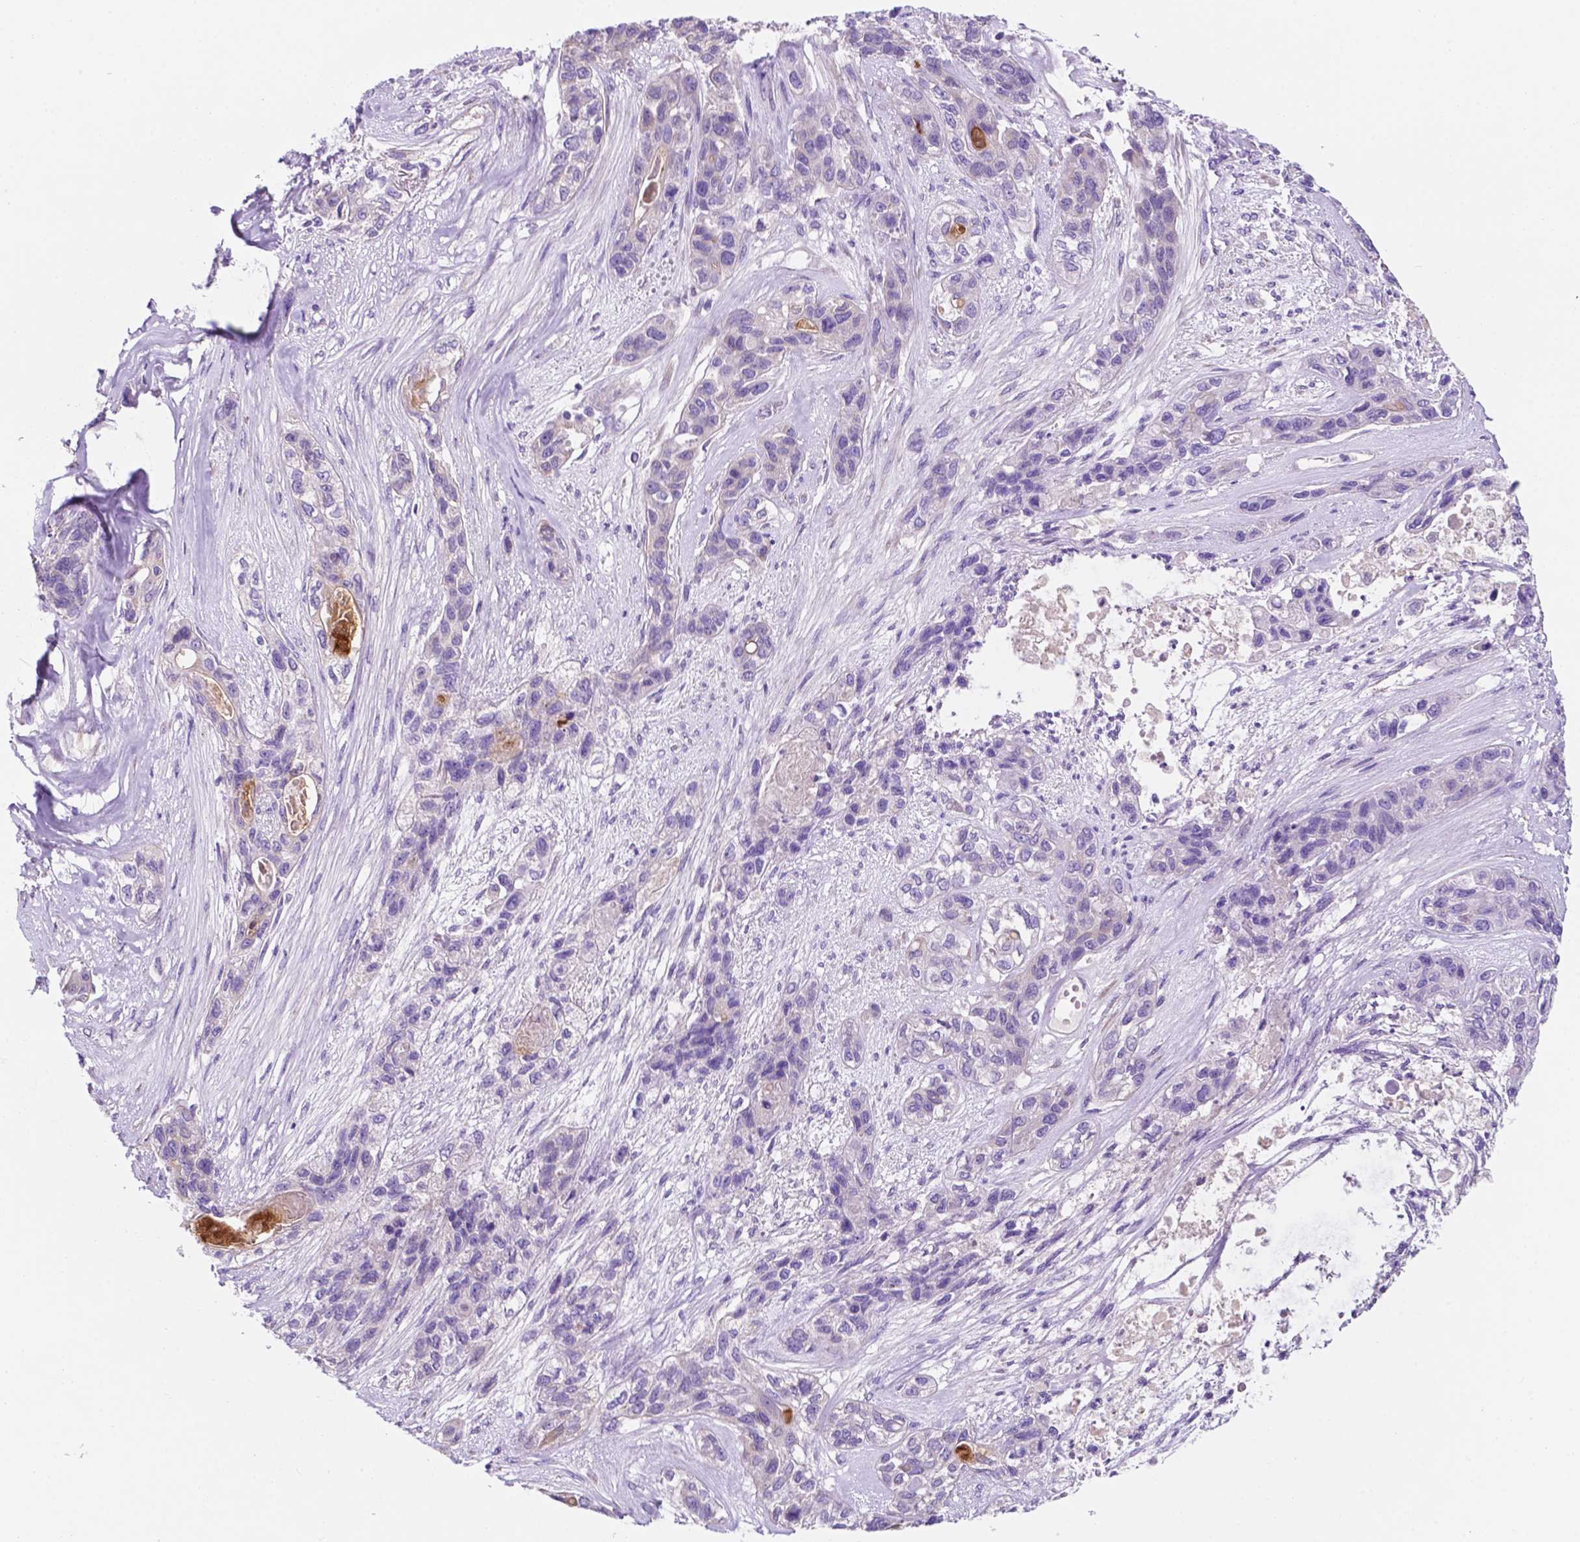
{"staining": {"intensity": "negative", "quantity": "none", "location": "none"}, "tissue": "lung cancer", "cell_type": "Tumor cells", "image_type": "cancer", "snomed": [{"axis": "morphology", "description": "Squamous cell carcinoma, NOS"}, {"axis": "topography", "description": "Lung"}], "caption": "The image displays no staining of tumor cells in lung cancer (squamous cell carcinoma). (Brightfield microscopy of DAB immunohistochemistry (IHC) at high magnification).", "gene": "CEACAM7", "patient": {"sex": "female", "age": 70}}